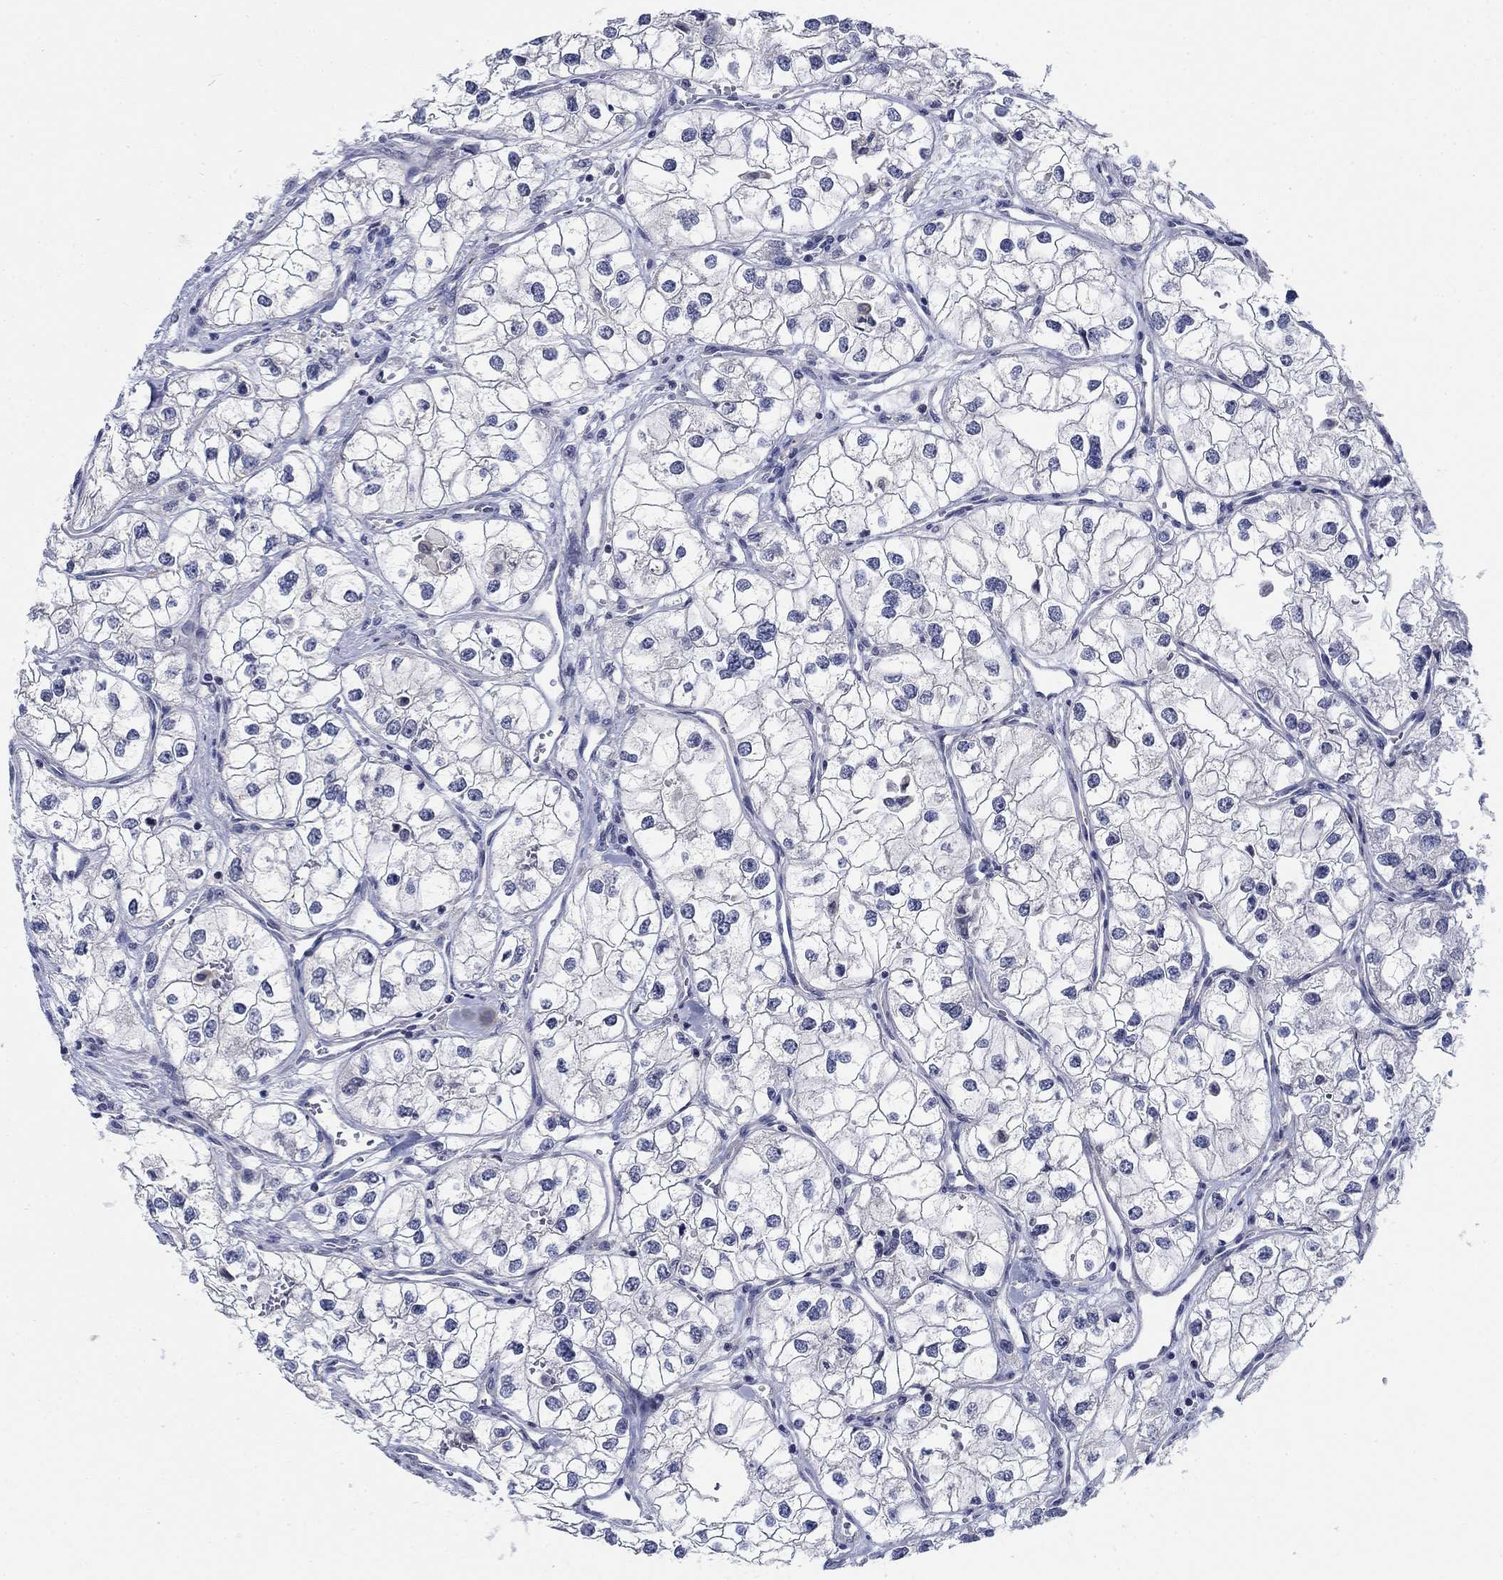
{"staining": {"intensity": "negative", "quantity": "none", "location": "none"}, "tissue": "renal cancer", "cell_type": "Tumor cells", "image_type": "cancer", "snomed": [{"axis": "morphology", "description": "Adenocarcinoma, NOS"}, {"axis": "topography", "description": "Kidney"}], "caption": "DAB immunohistochemical staining of renal cancer (adenocarcinoma) displays no significant positivity in tumor cells. (Stains: DAB IHC with hematoxylin counter stain, Microscopy: brightfield microscopy at high magnification).", "gene": "SMIM18", "patient": {"sex": "male", "age": 59}}